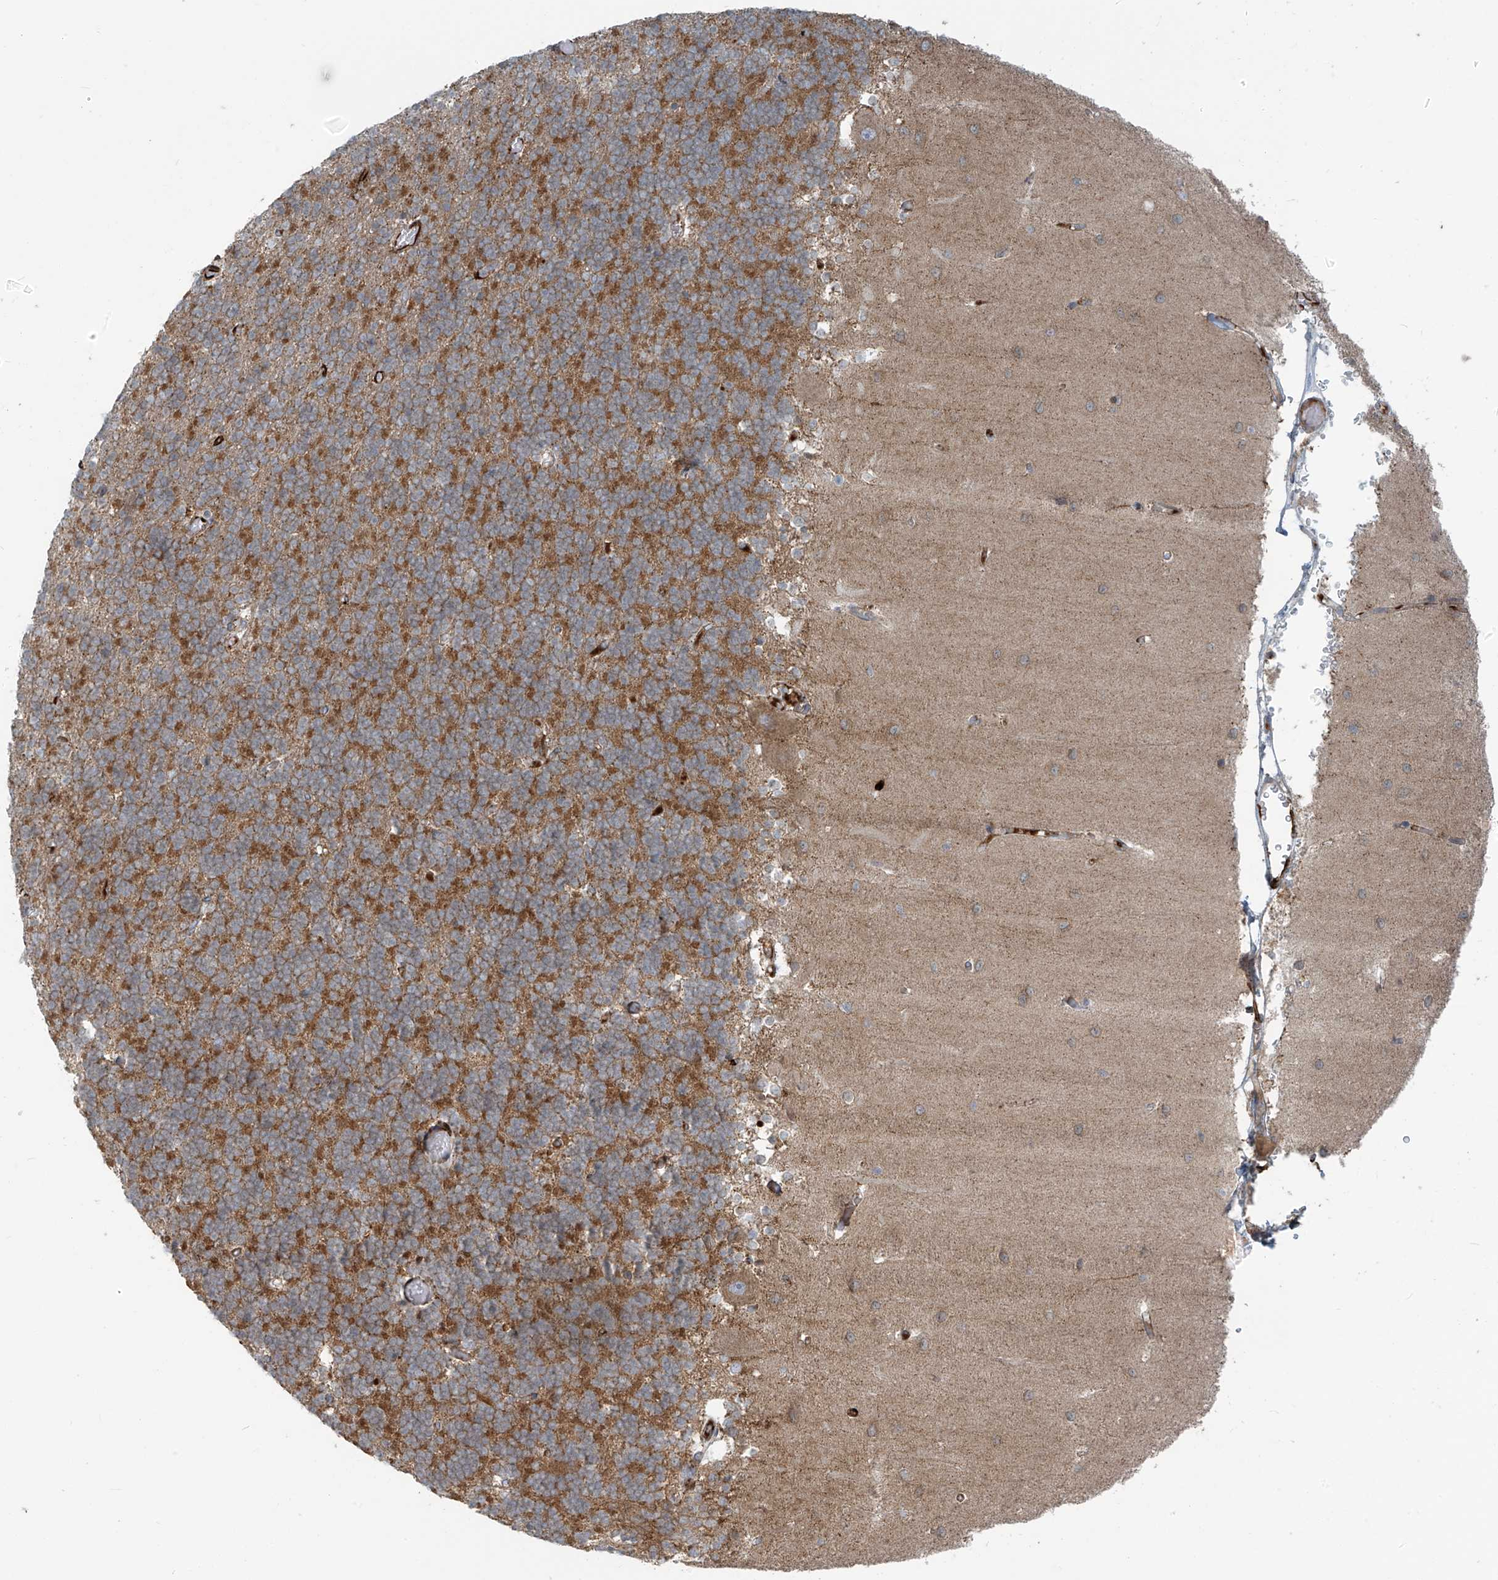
{"staining": {"intensity": "moderate", "quantity": "25%-75%", "location": "cytoplasmic/membranous"}, "tissue": "cerebellum", "cell_type": "Cells in granular layer", "image_type": "normal", "snomed": [{"axis": "morphology", "description": "Normal tissue, NOS"}, {"axis": "topography", "description": "Cerebellum"}], "caption": "A medium amount of moderate cytoplasmic/membranous positivity is seen in approximately 25%-75% of cells in granular layer in unremarkable cerebellum. (brown staining indicates protein expression, while blue staining denotes nuclei).", "gene": "LZTS3", "patient": {"sex": "male", "age": 37}}